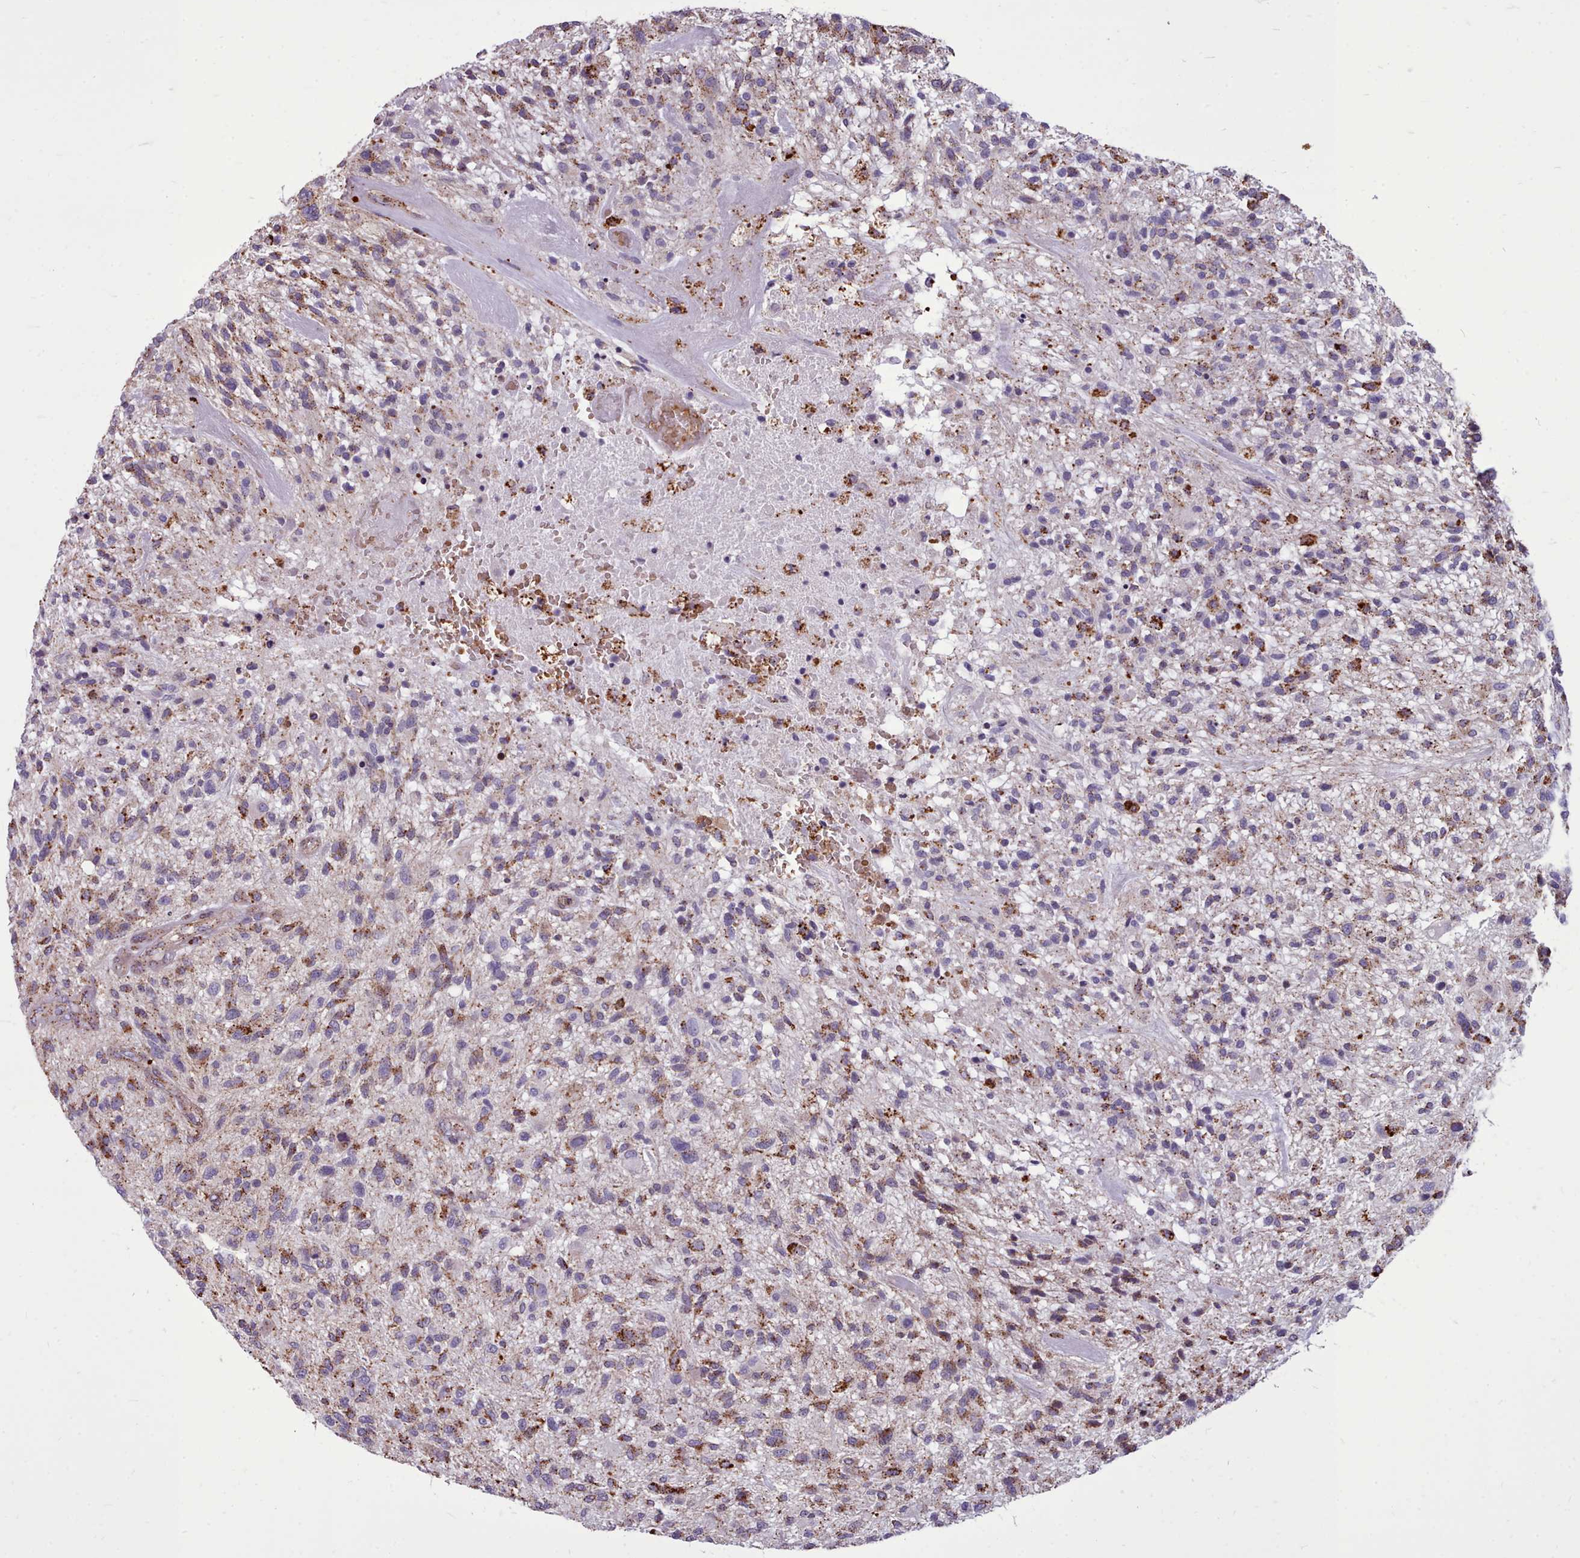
{"staining": {"intensity": "moderate", "quantity": "25%-75%", "location": "cytoplasmic/membranous"}, "tissue": "glioma", "cell_type": "Tumor cells", "image_type": "cancer", "snomed": [{"axis": "morphology", "description": "Glioma, malignant, High grade"}, {"axis": "topography", "description": "Brain"}], "caption": "Brown immunohistochemical staining in malignant glioma (high-grade) reveals moderate cytoplasmic/membranous positivity in about 25%-75% of tumor cells. Using DAB (3,3'-diaminobenzidine) (brown) and hematoxylin (blue) stains, captured at high magnification using brightfield microscopy.", "gene": "PACSIN3", "patient": {"sex": "male", "age": 47}}